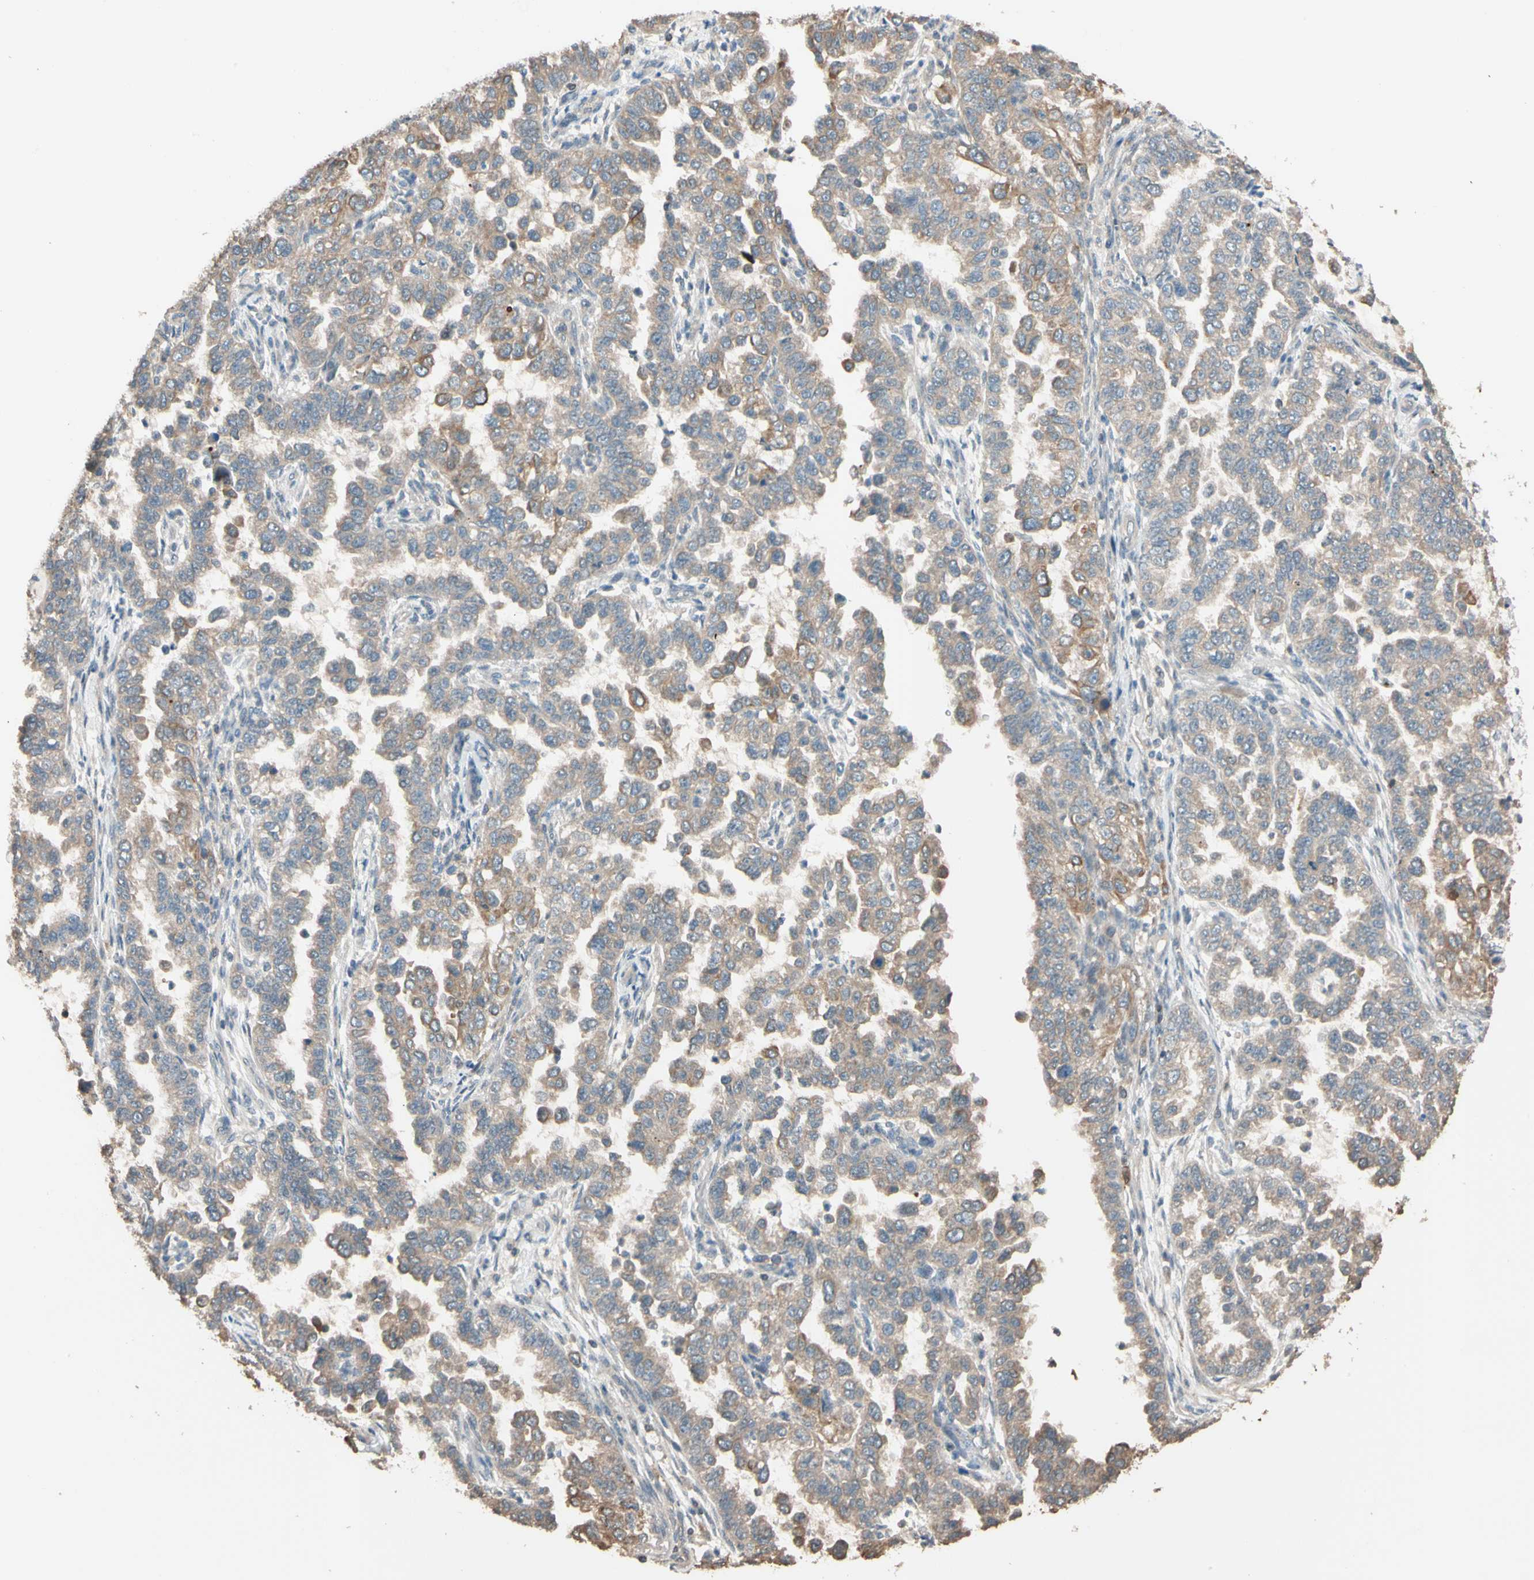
{"staining": {"intensity": "moderate", "quantity": "25%-75%", "location": "cytoplasmic/membranous"}, "tissue": "endometrial cancer", "cell_type": "Tumor cells", "image_type": "cancer", "snomed": [{"axis": "morphology", "description": "Adenocarcinoma, NOS"}, {"axis": "topography", "description": "Endometrium"}], "caption": "Tumor cells exhibit moderate cytoplasmic/membranous positivity in about 25%-75% of cells in endometrial cancer (adenocarcinoma). (DAB IHC, brown staining for protein, blue staining for nuclei).", "gene": "MAP3K7", "patient": {"sex": "female", "age": 85}}